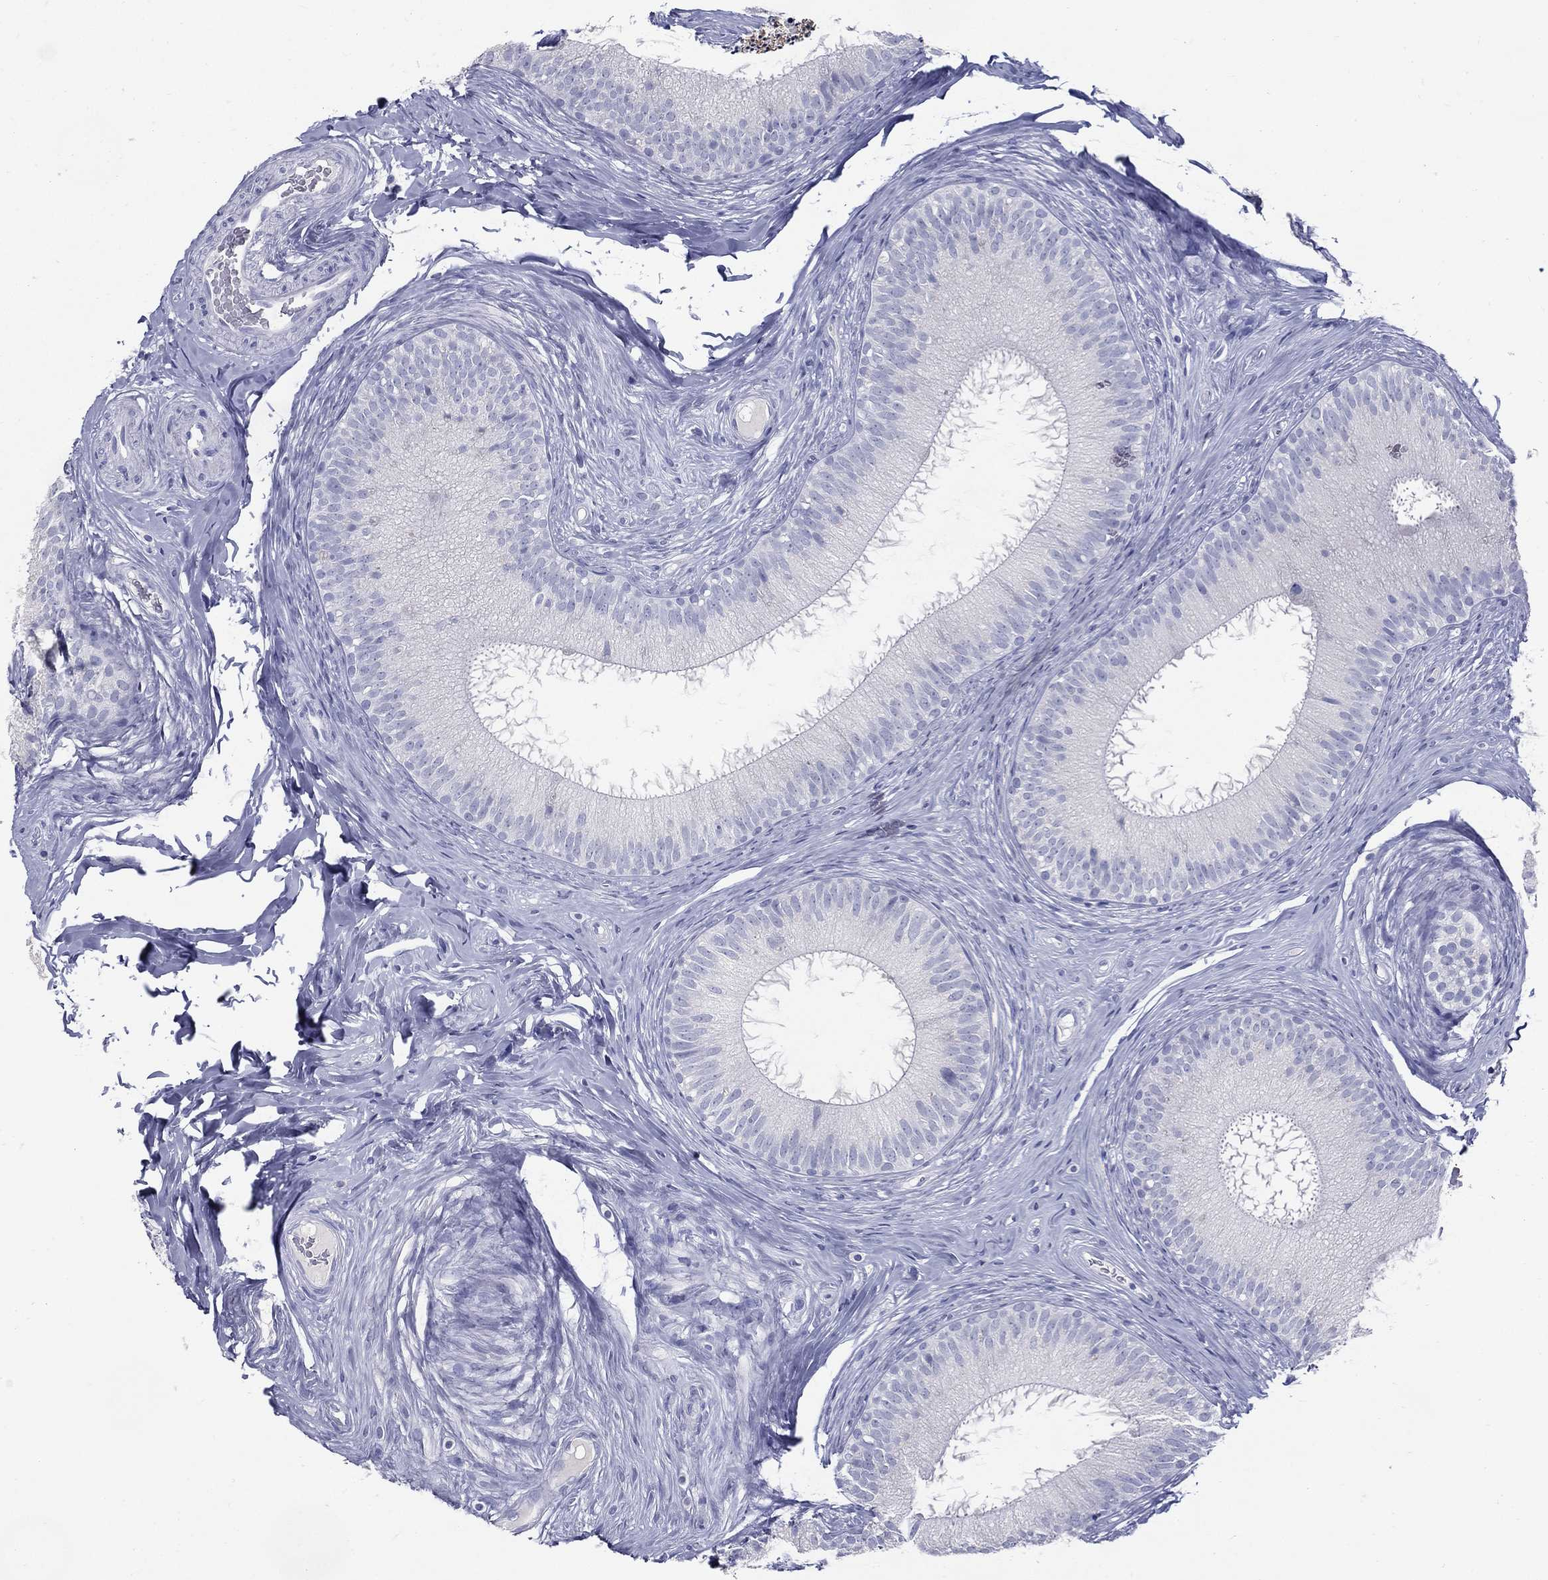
{"staining": {"intensity": "negative", "quantity": "none", "location": "none"}, "tissue": "epididymis", "cell_type": "Glandular cells", "image_type": "normal", "snomed": [{"axis": "morphology", "description": "Normal tissue, NOS"}, {"axis": "morphology", "description": "Carcinoma, Embryonal, NOS"}, {"axis": "topography", "description": "Testis"}, {"axis": "topography", "description": "Epididymis"}], "caption": "A high-resolution image shows immunohistochemistry staining of benign epididymis, which shows no significant staining in glandular cells.", "gene": "KIF2C", "patient": {"sex": "male", "age": 24}}